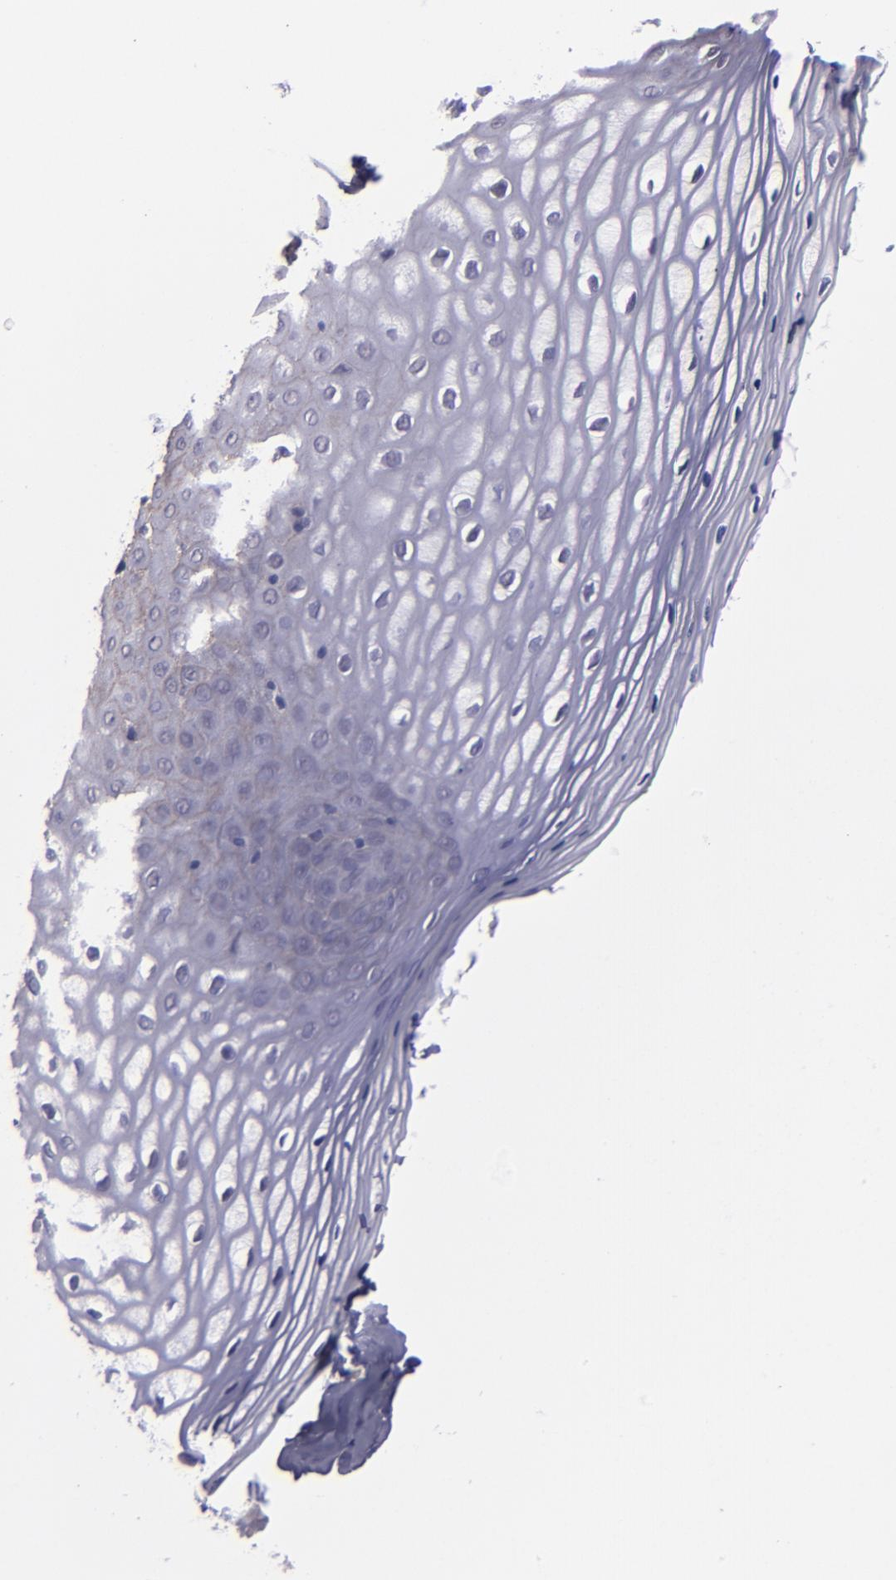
{"staining": {"intensity": "negative", "quantity": "none", "location": "none"}, "tissue": "vagina", "cell_type": "Squamous epithelial cells", "image_type": "normal", "snomed": [{"axis": "morphology", "description": "Normal tissue, NOS"}, {"axis": "topography", "description": "Vagina"}], "caption": "Protein analysis of unremarkable vagina demonstrates no significant expression in squamous epithelial cells. (Stains: DAB immunohistochemistry with hematoxylin counter stain, Microscopy: brightfield microscopy at high magnification).", "gene": "CEBPE", "patient": {"sex": "female", "age": 55}}